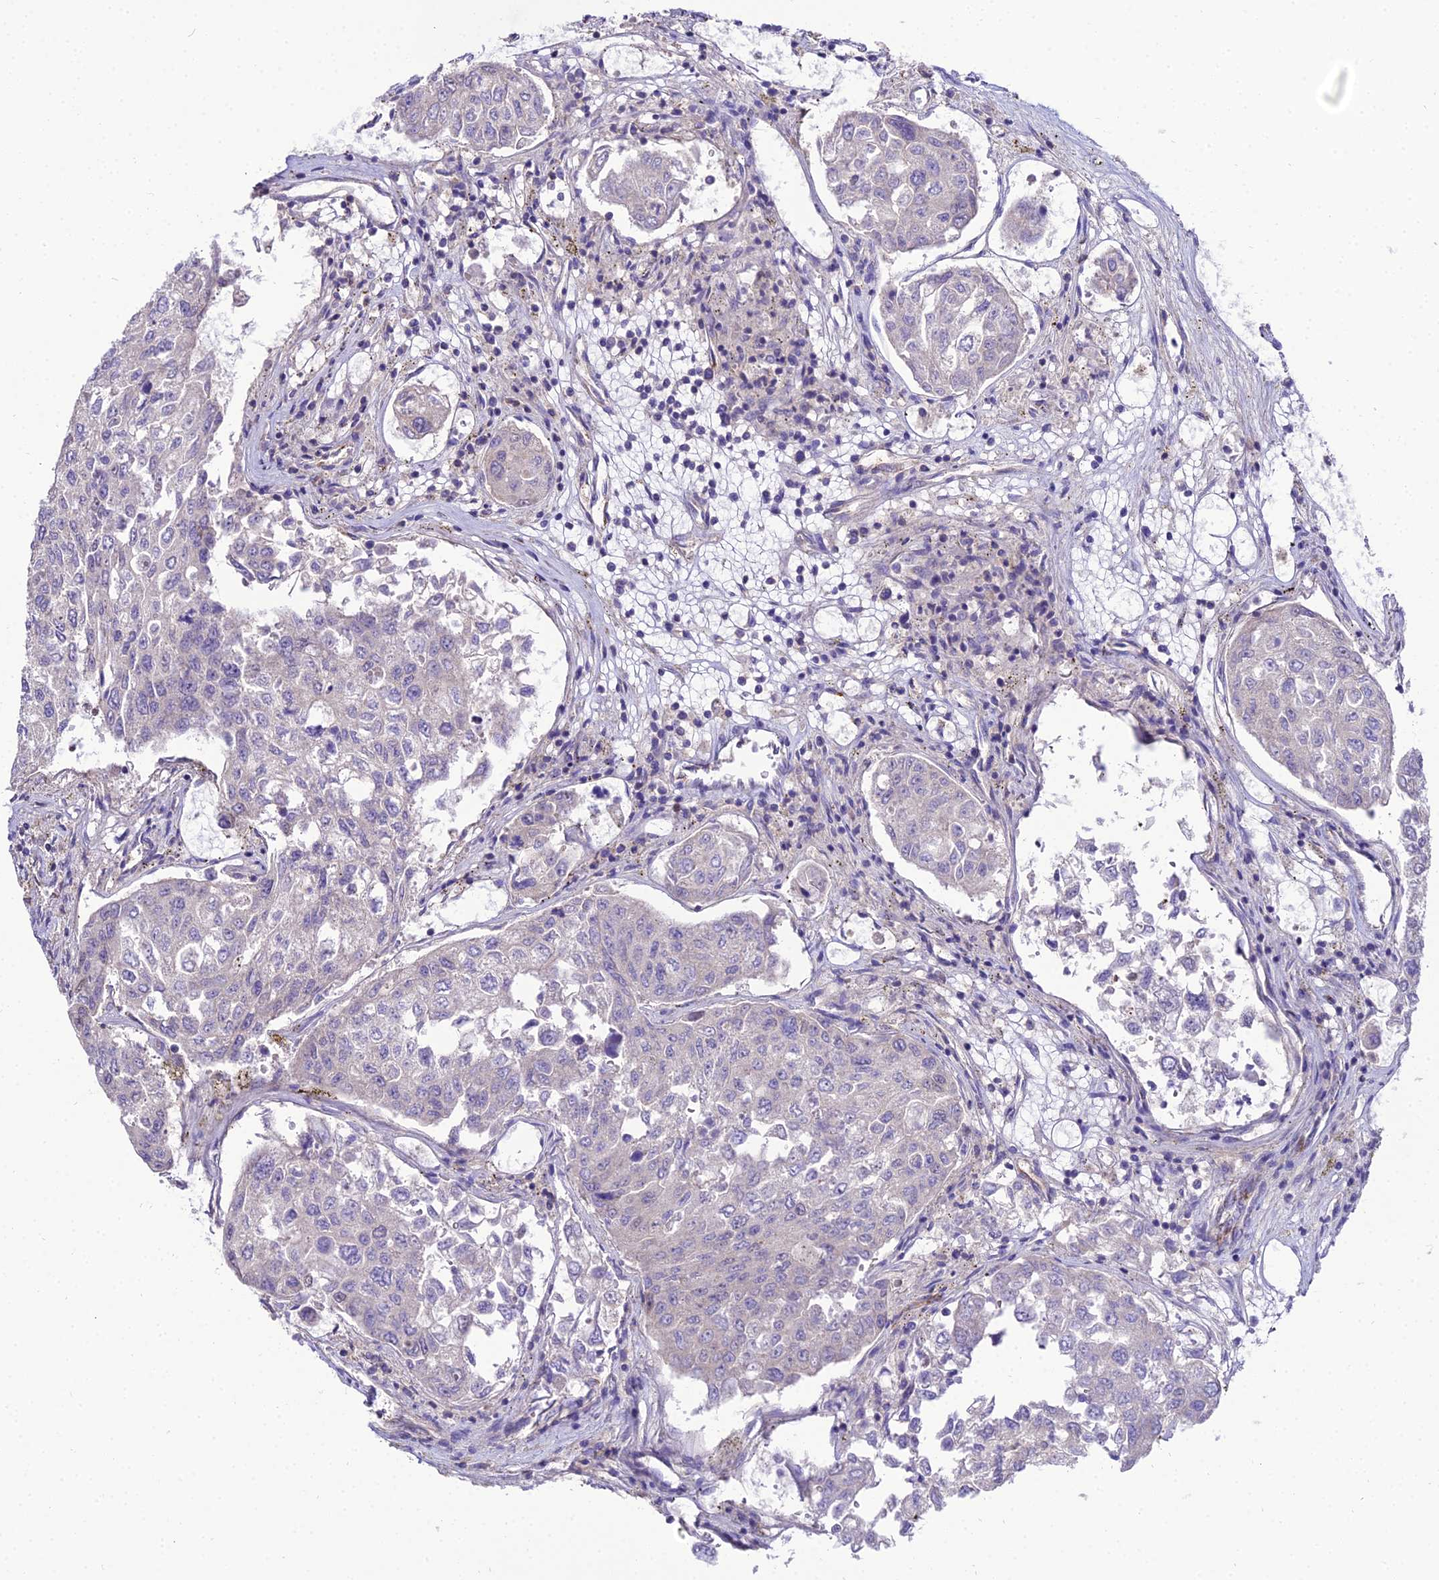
{"staining": {"intensity": "negative", "quantity": "none", "location": "none"}, "tissue": "urothelial cancer", "cell_type": "Tumor cells", "image_type": "cancer", "snomed": [{"axis": "morphology", "description": "Urothelial carcinoma, High grade"}, {"axis": "topography", "description": "Lymph node"}, {"axis": "topography", "description": "Urinary bladder"}], "caption": "The micrograph demonstrates no staining of tumor cells in urothelial carcinoma (high-grade).", "gene": "SHQ1", "patient": {"sex": "male", "age": 51}}